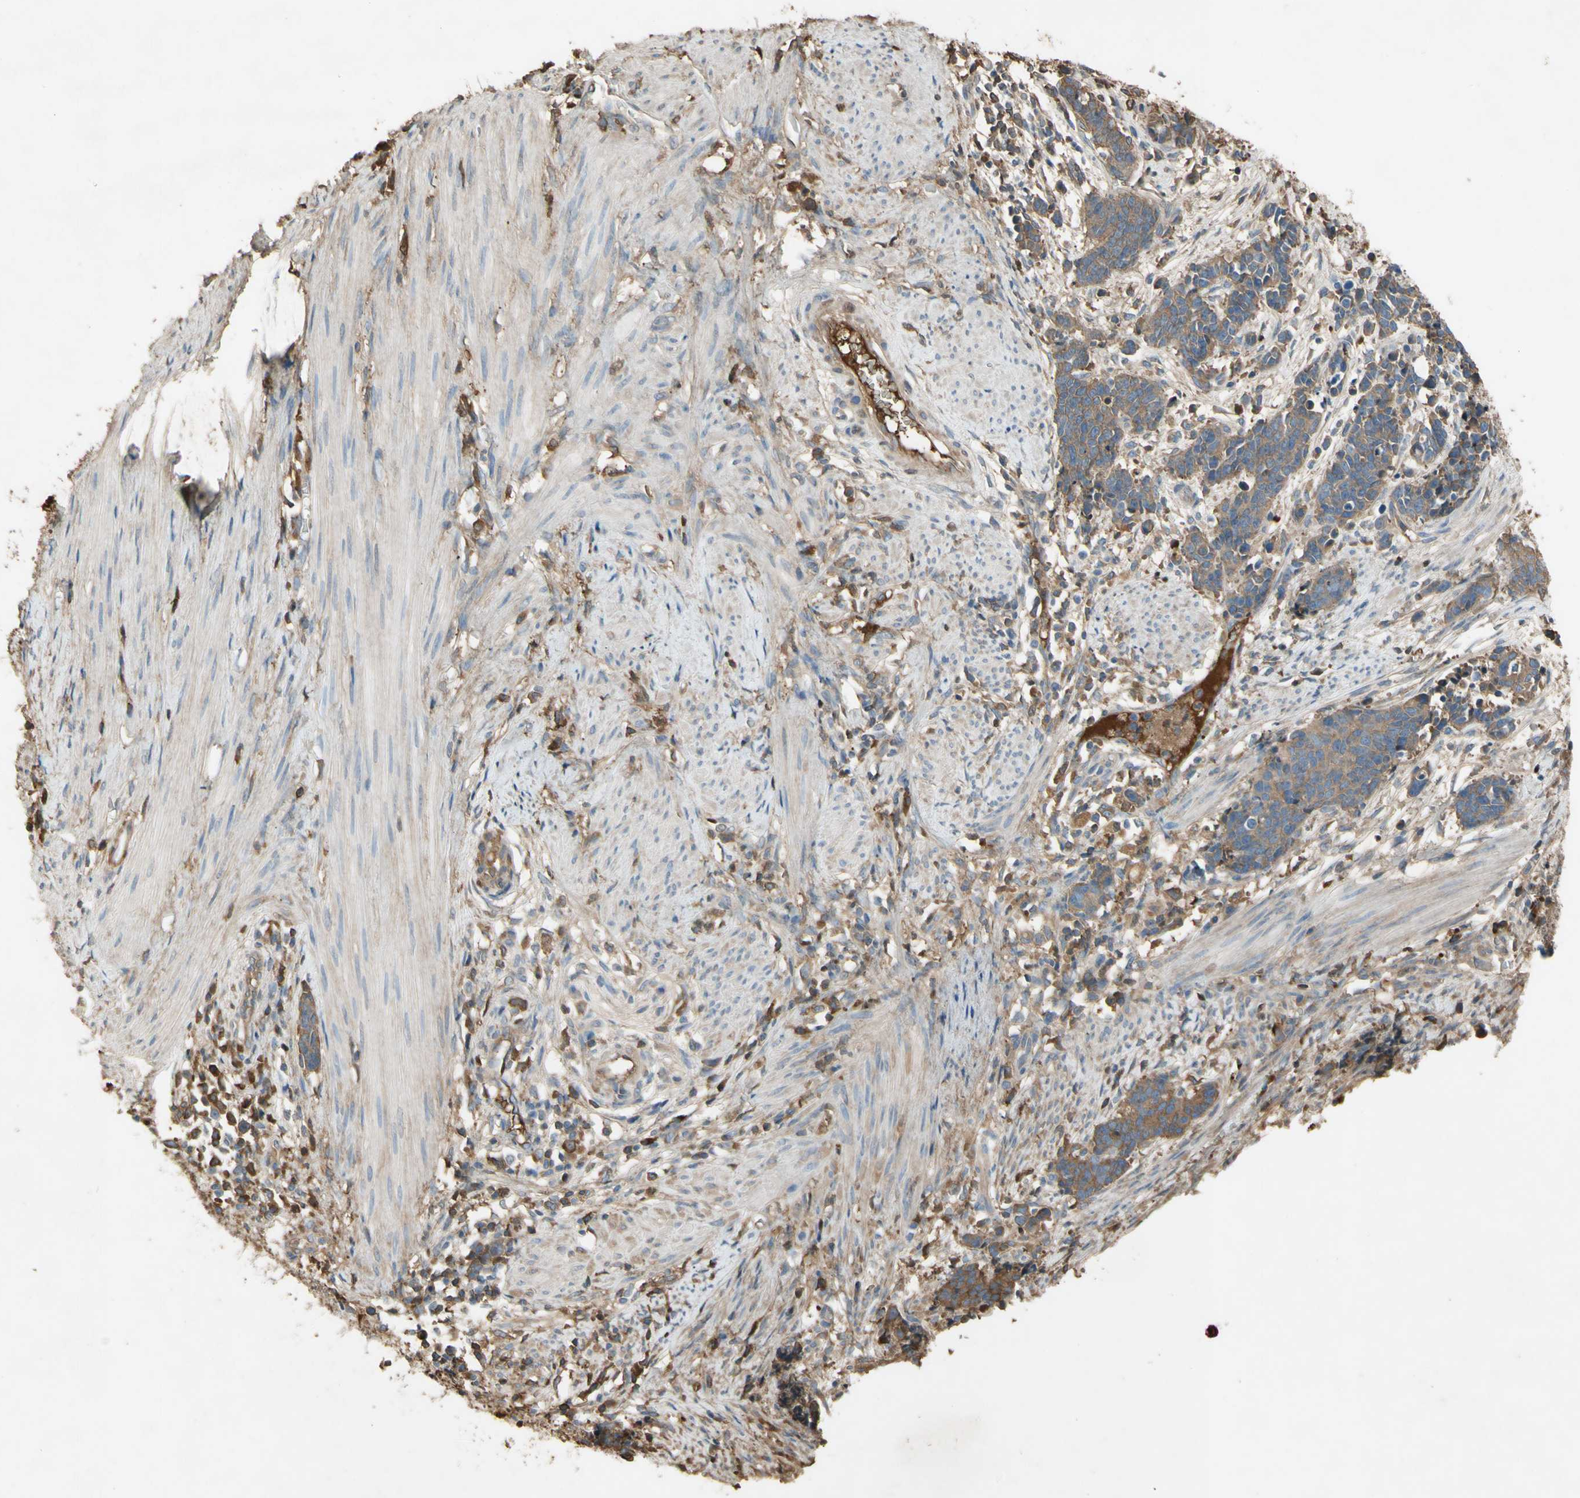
{"staining": {"intensity": "weak", "quantity": ">75%", "location": "cytoplasmic/membranous"}, "tissue": "cervical cancer", "cell_type": "Tumor cells", "image_type": "cancer", "snomed": [{"axis": "morphology", "description": "Squamous cell carcinoma, NOS"}, {"axis": "topography", "description": "Cervix"}], "caption": "The image exhibits immunohistochemical staining of cervical squamous cell carcinoma. There is weak cytoplasmic/membranous expression is seen in approximately >75% of tumor cells. (DAB (3,3'-diaminobenzidine) IHC, brown staining for protein, blue staining for nuclei).", "gene": "TIMP2", "patient": {"sex": "female", "age": 35}}